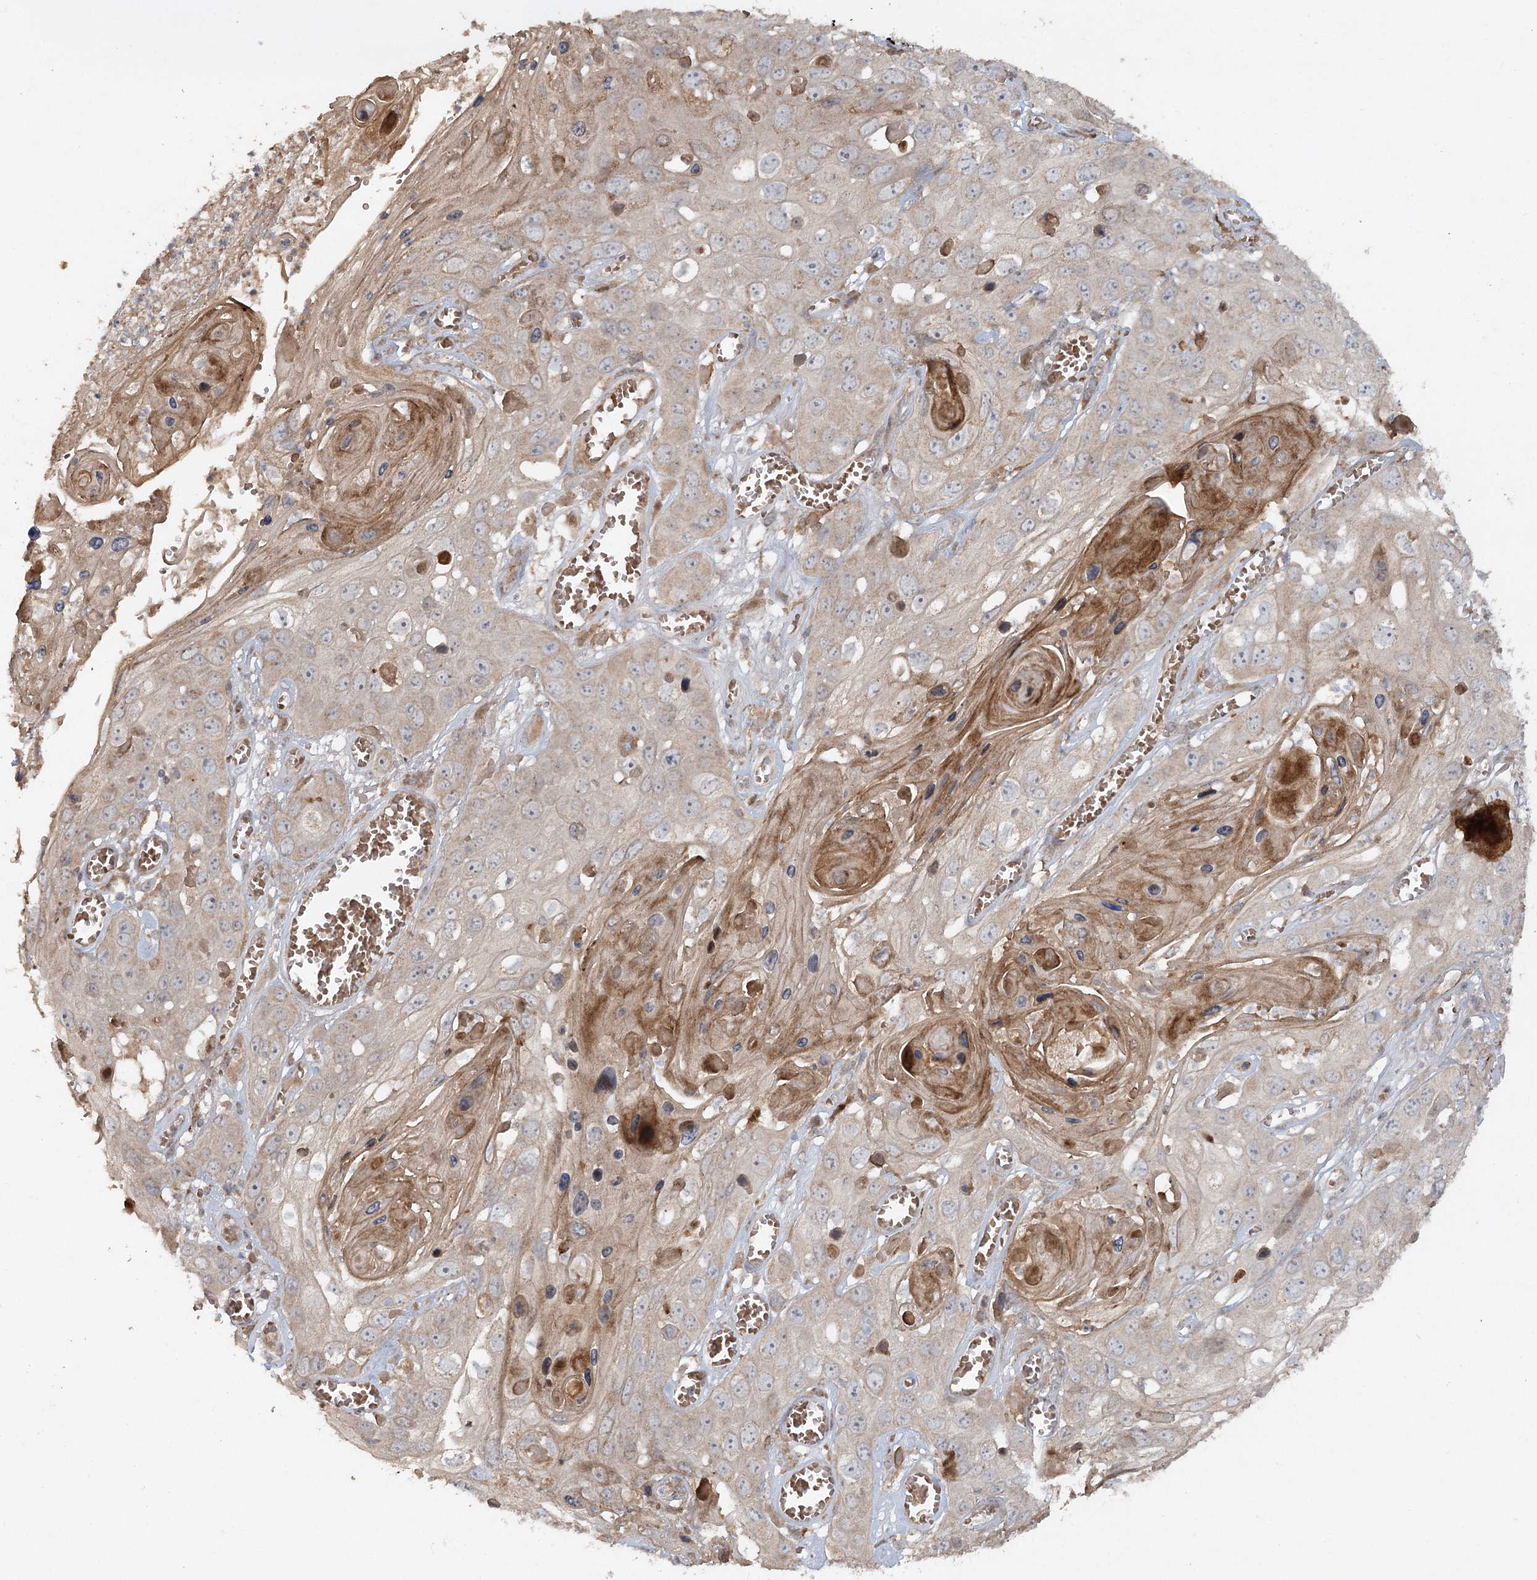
{"staining": {"intensity": "moderate", "quantity": "<25%", "location": "cytoplasmic/membranous"}, "tissue": "skin cancer", "cell_type": "Tumor cells", "image_type": "cancer", "snomed": [{"axis": "morphology", "description": "Squamous cell carcinoma, NOS"}, {"axis": "topography", "description": "Skin"}], "caption": "Skin cancer stained with DAB immunohistochemistry (IHC) shows low levels of moderate cytoplasmic/membranous staining in approximately <25% of tumor cells. The protein of interest is shown in brown color, while the nuclei are stained blue.", "gene": "KBTBD4", "patient": {"sex": "male", "age": 55}}